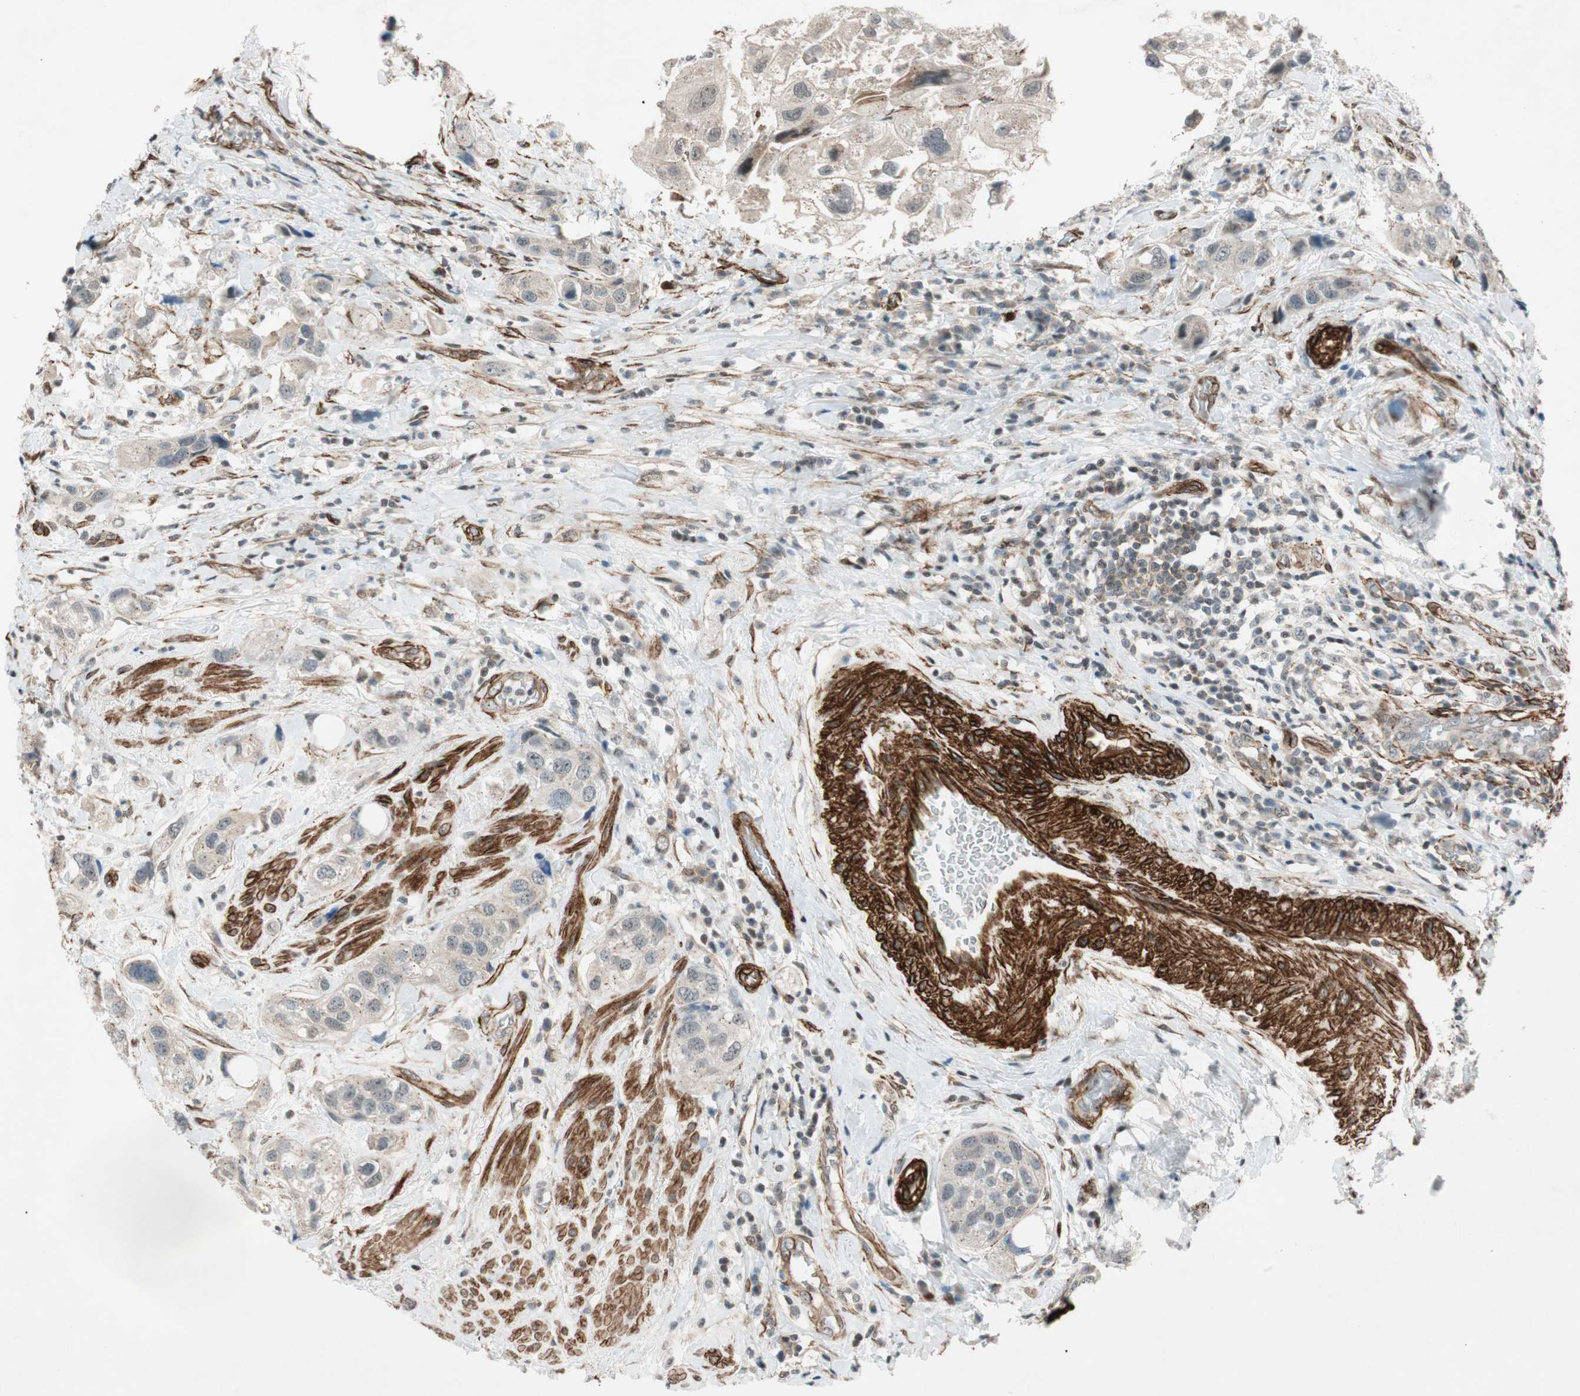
{"staining": {"intensity": "negative", "quantity": "none", "location": "none"}, "tissue": "urothelial cancer", "cell_type": "Tumor cells", "image_type": "cancer", "snomed": [{"axis": "morphology", "description": "Urothelial carcinoma, High grade"}, {"axis": "topography", "description": "Urinary bladder"}], "caption": "This is a photomicrograph of immunohistochemistry staining of urothelial cancer, which shows no staining in tumor cells. (DAB IHC with hematoxylin counter stain).", "gene": "CDK19", "patient": {"sex": "female", "age": 64}}